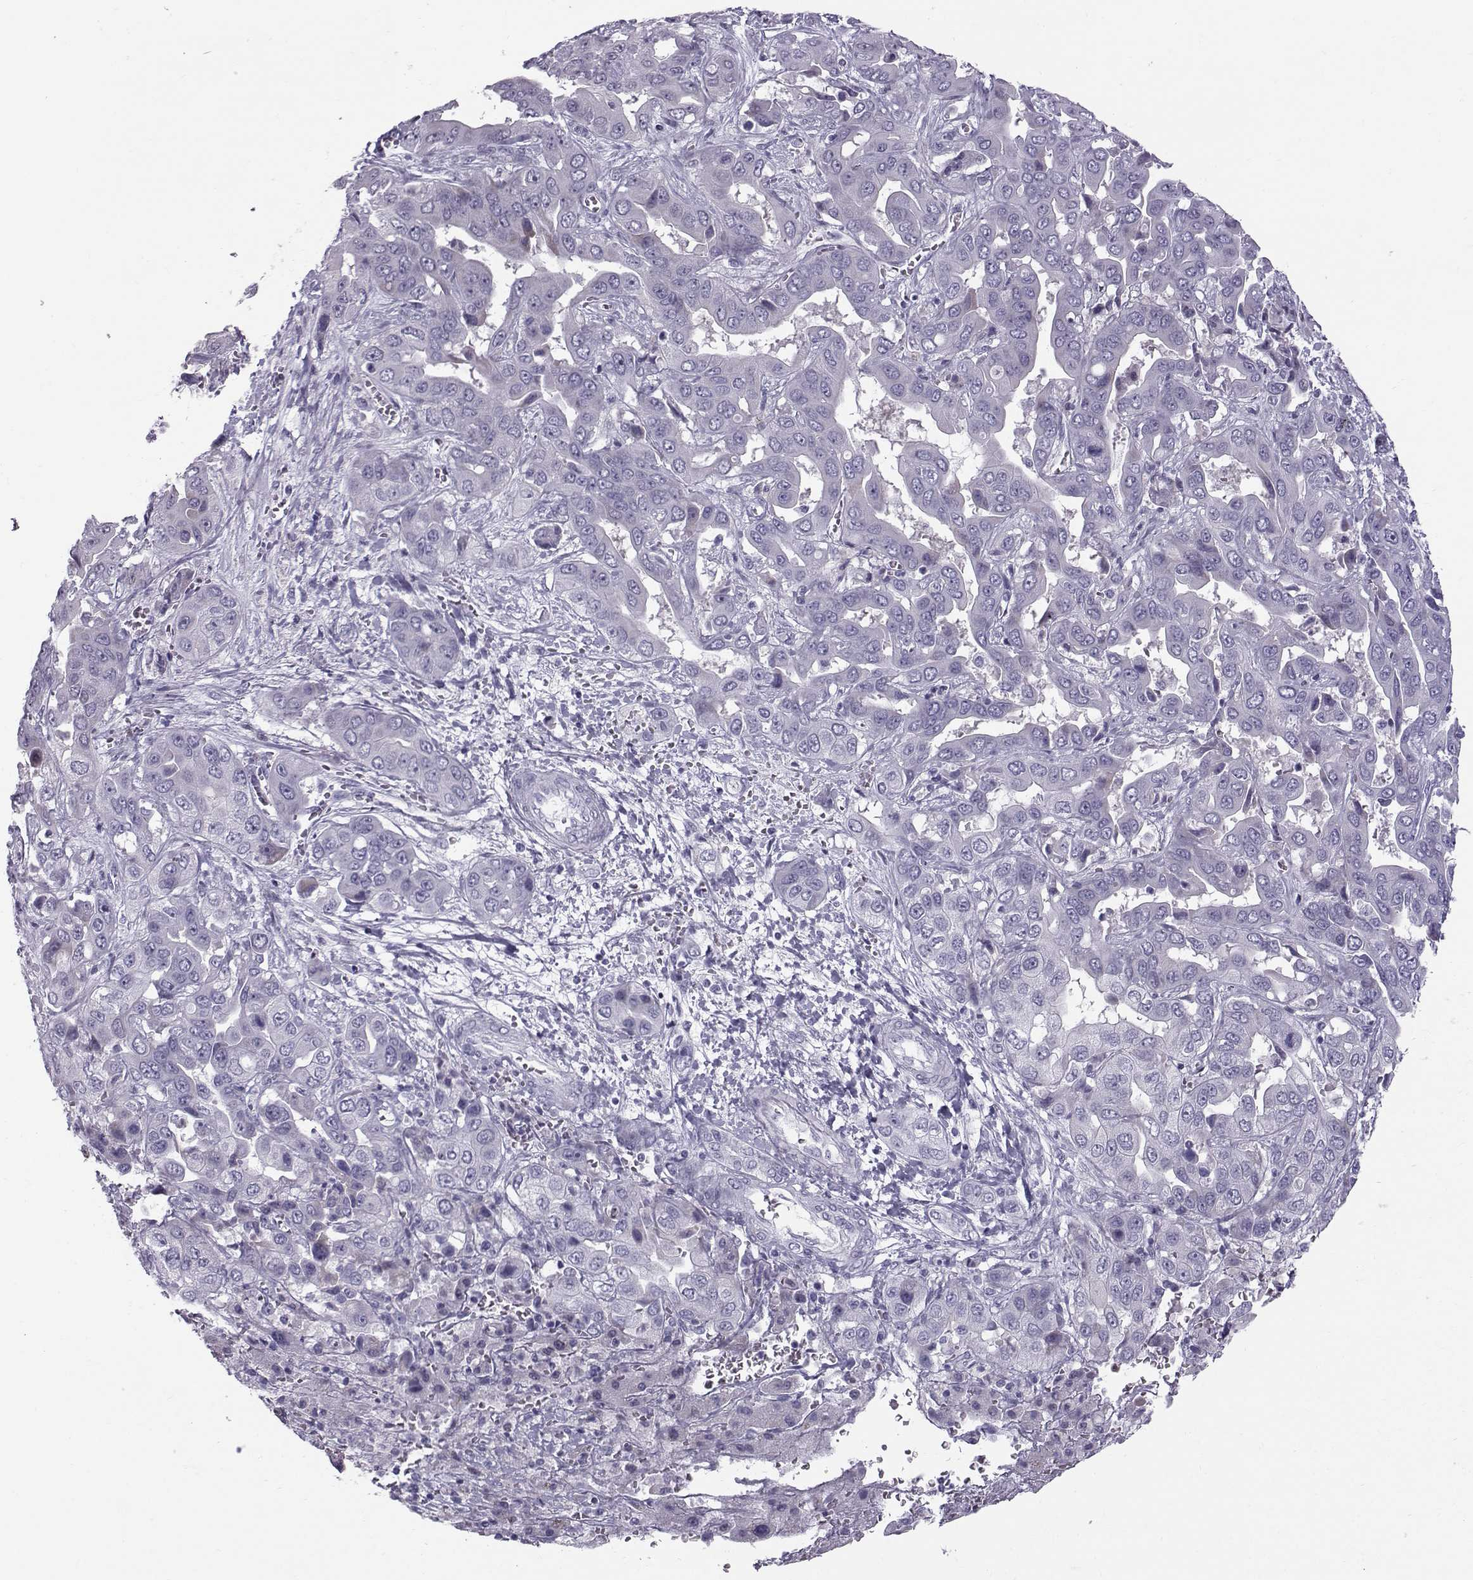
{"staining": {"intensity": "negative", "quantity": "none", "location": "none"}, "tissue": "liver cancer", "cell_type": "Tumor cells", "image_type": "cancer", "snomed": [{"axis": "morphology", "description": "Cholangiocarcinoma"}, {"axis": "topography", "description": "Liver"}], "caption": "This is an IHC histopathology image of human liver cancer (cholangiocarcinoma). There is no positivity in tumor cells.", "gene": "DMRT3", "patient": {"sex": "female", "age": 52}}